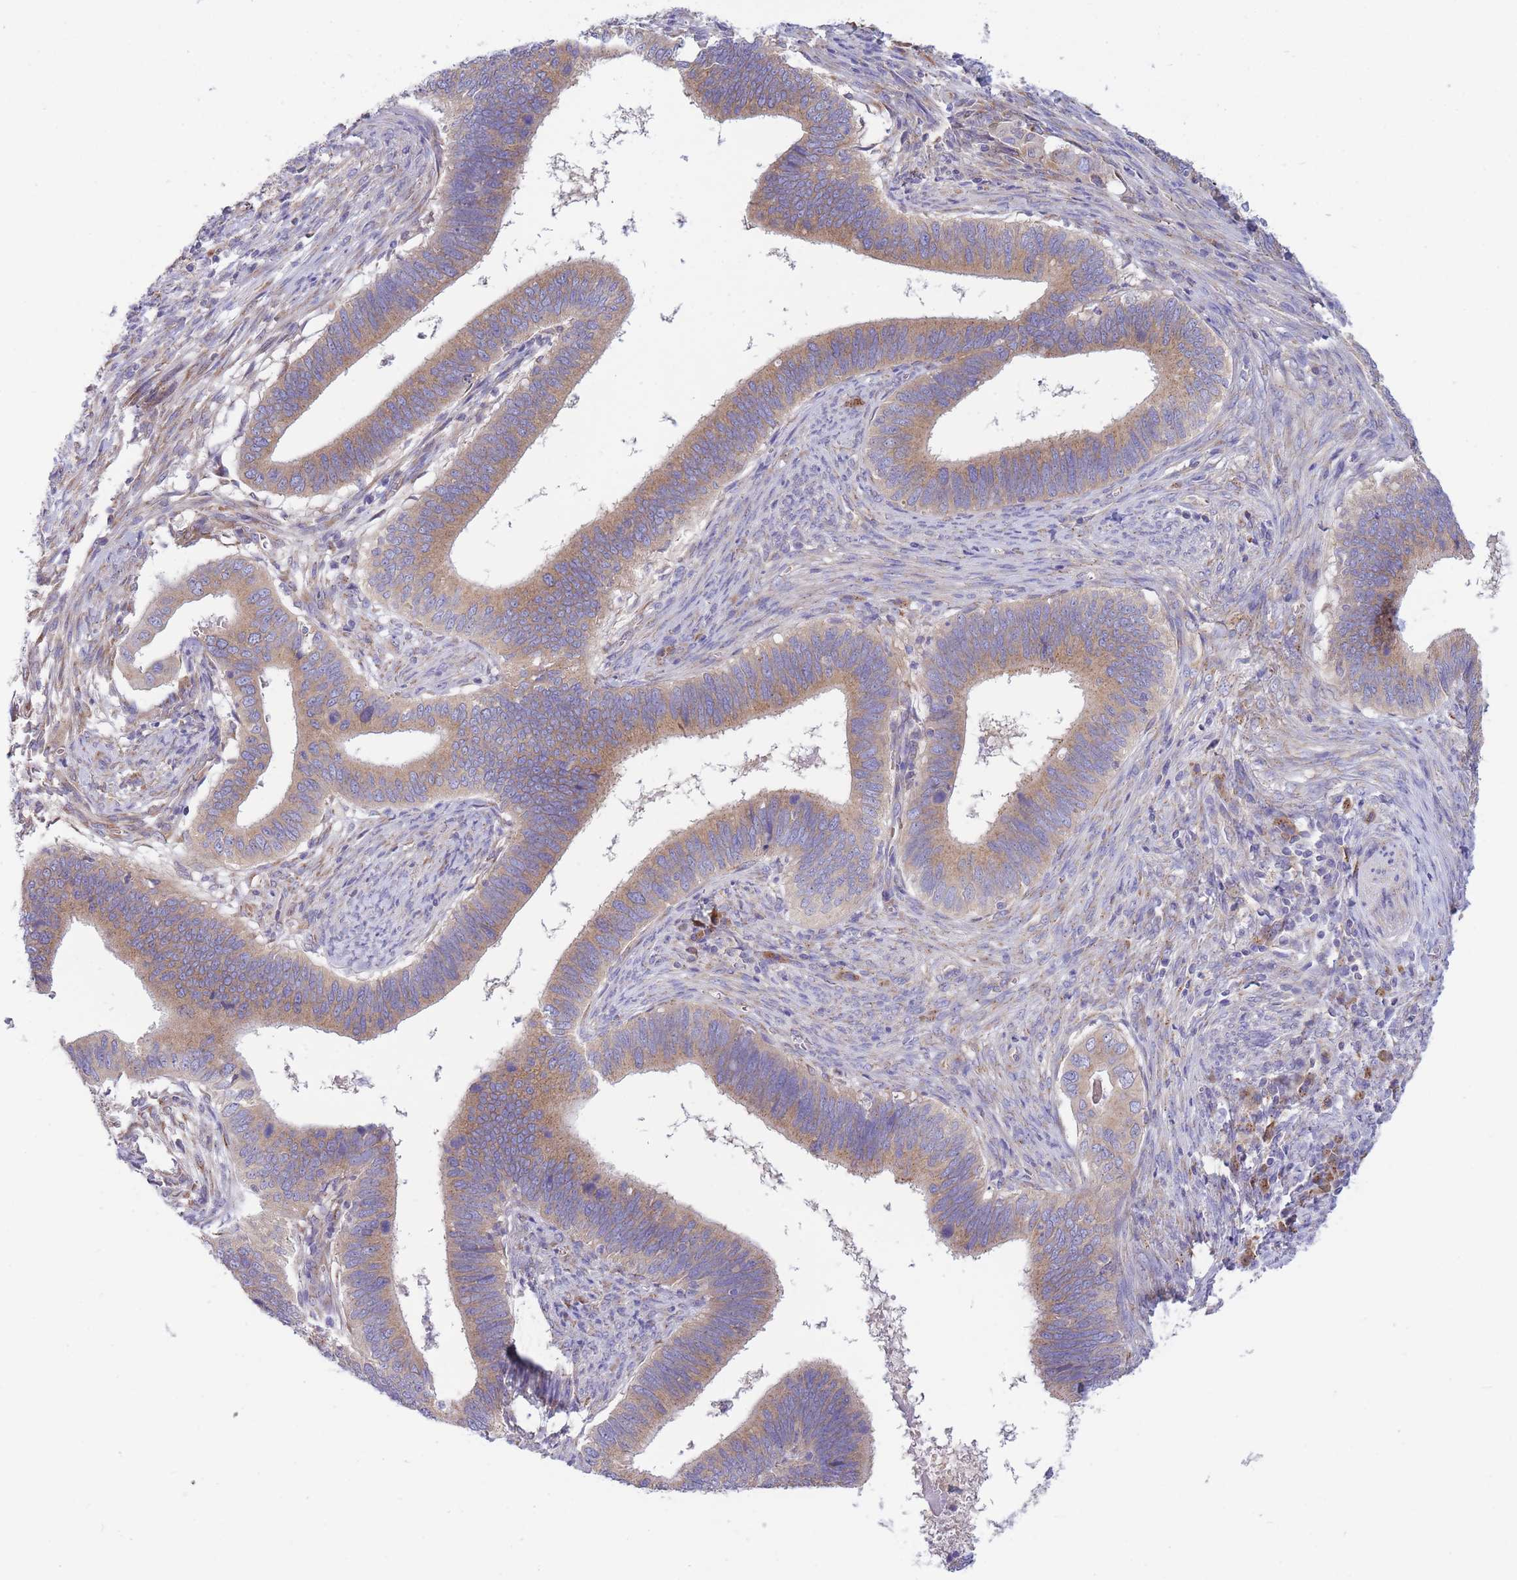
{"staining": {"intensity": "moderate", "quantity": ">75%", "location": "cytoplasmic/membranous"}, "tissue": "cervical cancer", "cell_type": "Tumor cells", "image_type": "cancer", "snomed": [{"axis": "morphology", "description": "Adenocarcinoma, NOS"}, {"axis": "topography", "description": "Cervix"}], "caption": "Cervical cancer stained with a brown dye demonstrates moderate cytoplasmic/membranous positive positivity in approximately >75% of tumor cells.", "gene": "COPG2", "patient": {"sex": "female", "age": 42}}